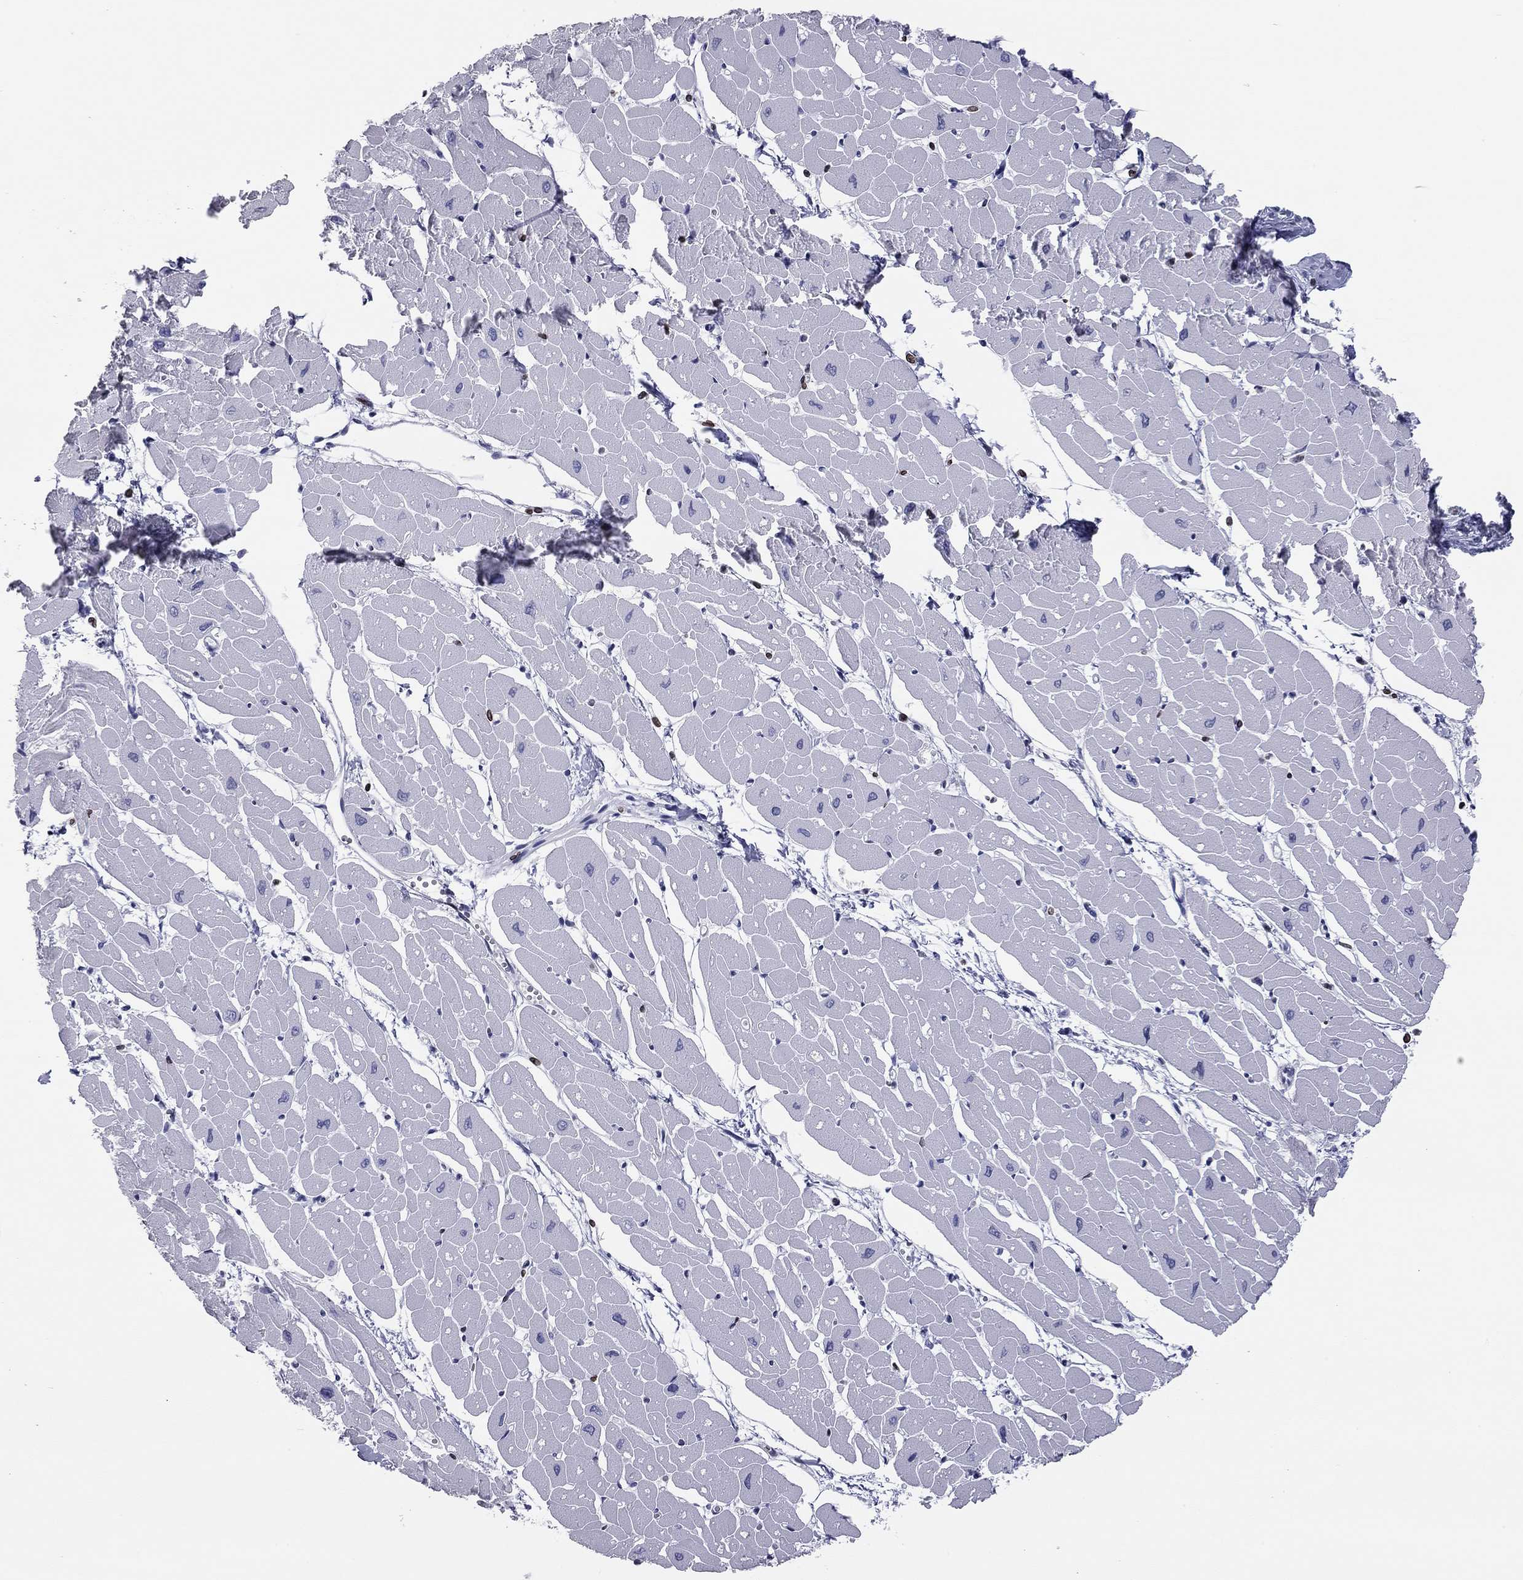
{"staining": {"intensity": "negative", "quantity": "none", "location": "none"}, "tissue": "heart muscle", "cell_type": "Cardiomyocytes", "image_type": "normal", "snomed": [{"axis": "morphology", "description": "Normal tissue, NOS"}, {"axis": "topography", "description": "Heart"}], "caption": "Immunohistochemistry (IHC) photomicrograph of benign heart muscle: human heart muscle stained with DAB shows no significant protein expression in cardiomyocytes. (DAB (3,3'-diaminobenzidine) immunohistochemistry (IHC) visualized using brightfield microscopy, high magnification).", "gene": "ESPL1", "patient": {"sex": "male", "age": 57}}